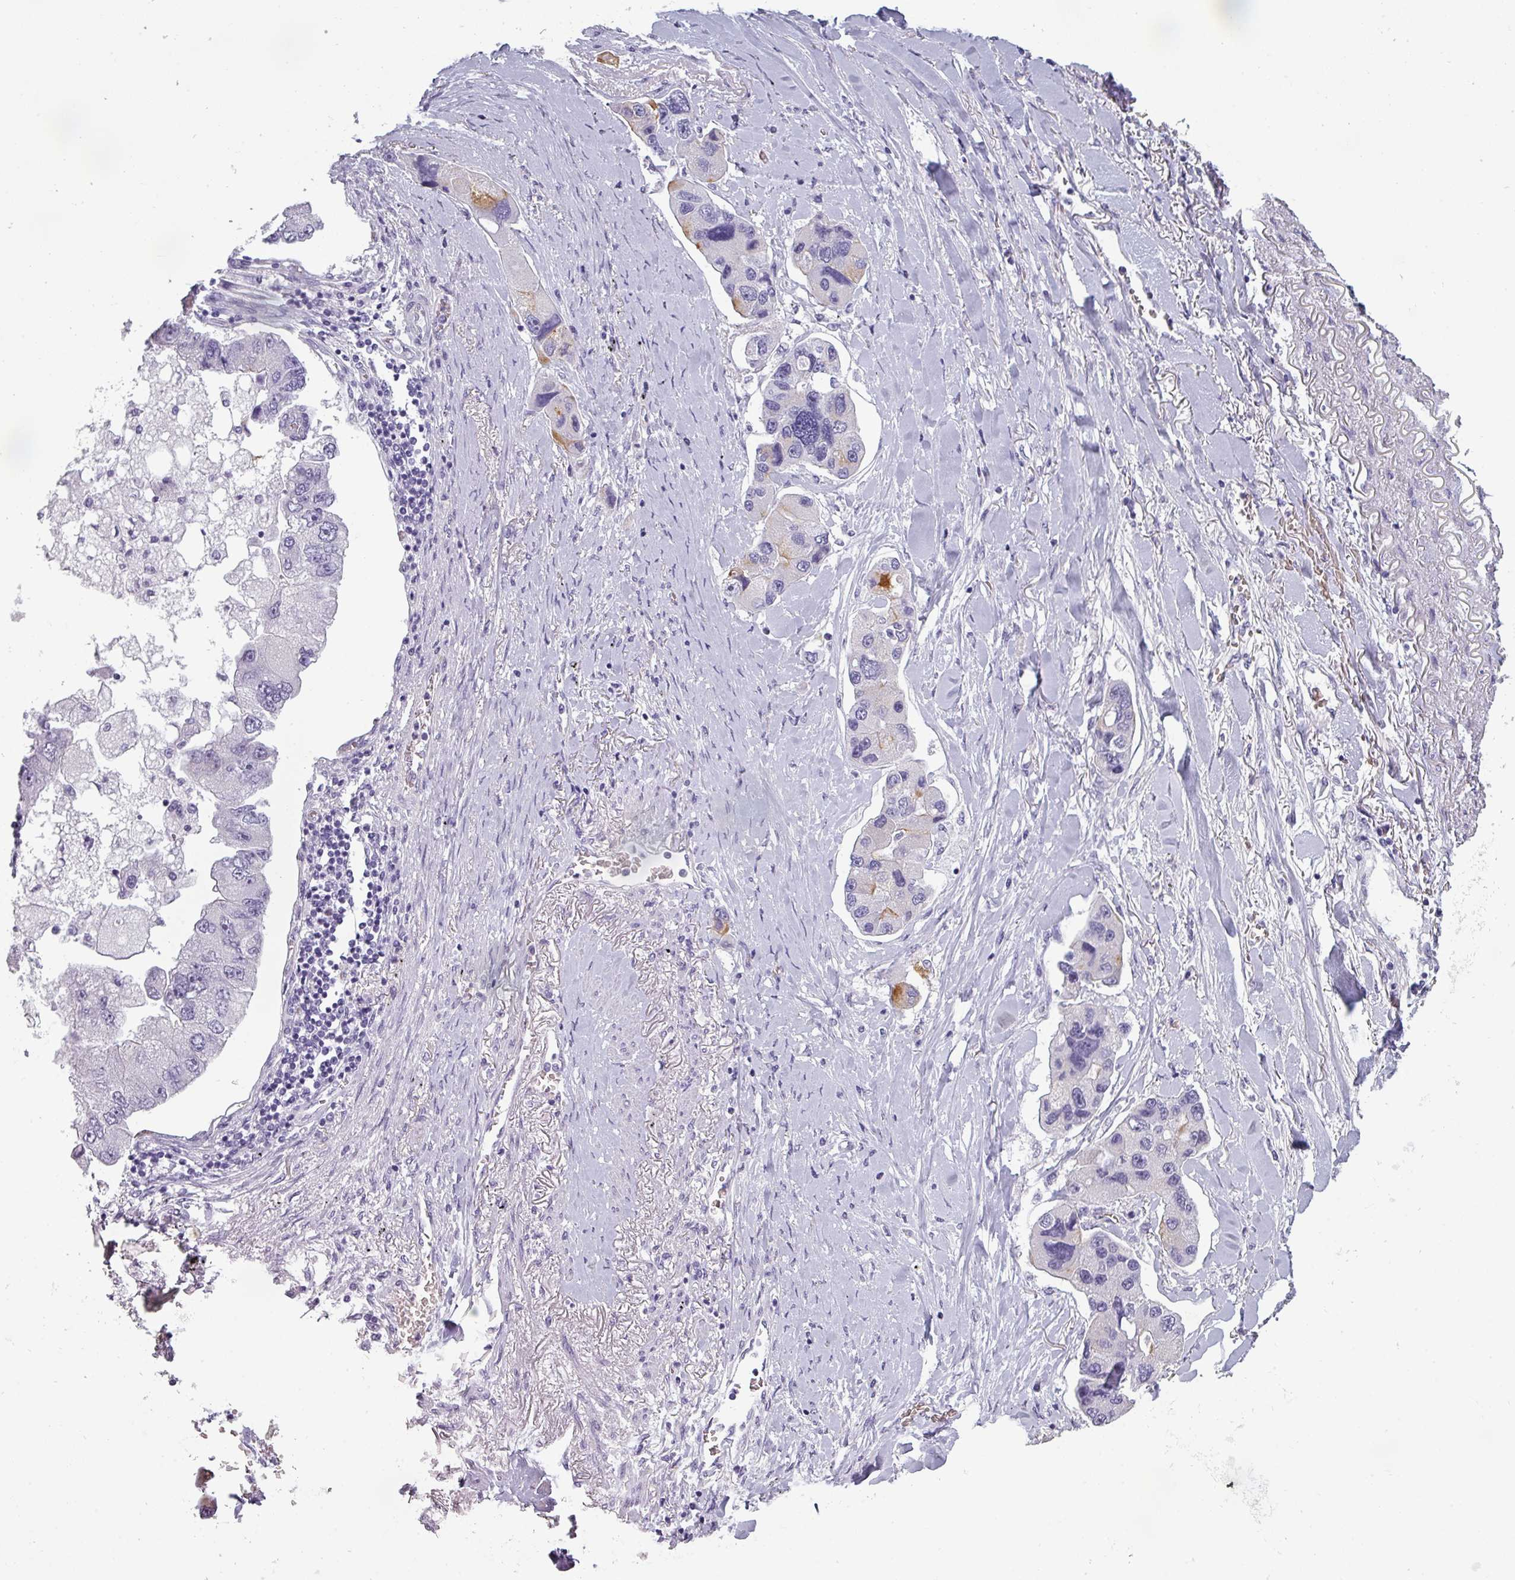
{"staining": {"intensity": "moderate", "quantity": "<25%", "location": "cytoplasmic/membranous"}, "tissue": "lung cancer", "cell_type": "Tumor cells", "image_type": "cancer", "snomed": [{"axis": "morphology", "description": "Adenocarcinoma, NOS"}, {"axis": "topography", "description": "Lung"}], "caption": "The image demonstrates staining of lung cancer (adenocarcinoma), revealing moderate cytoplasmic/membranous protein staining (brown color) within tumor cells.", "gene": "AREL1", "patient": {"sex": "female", "age": 54}}